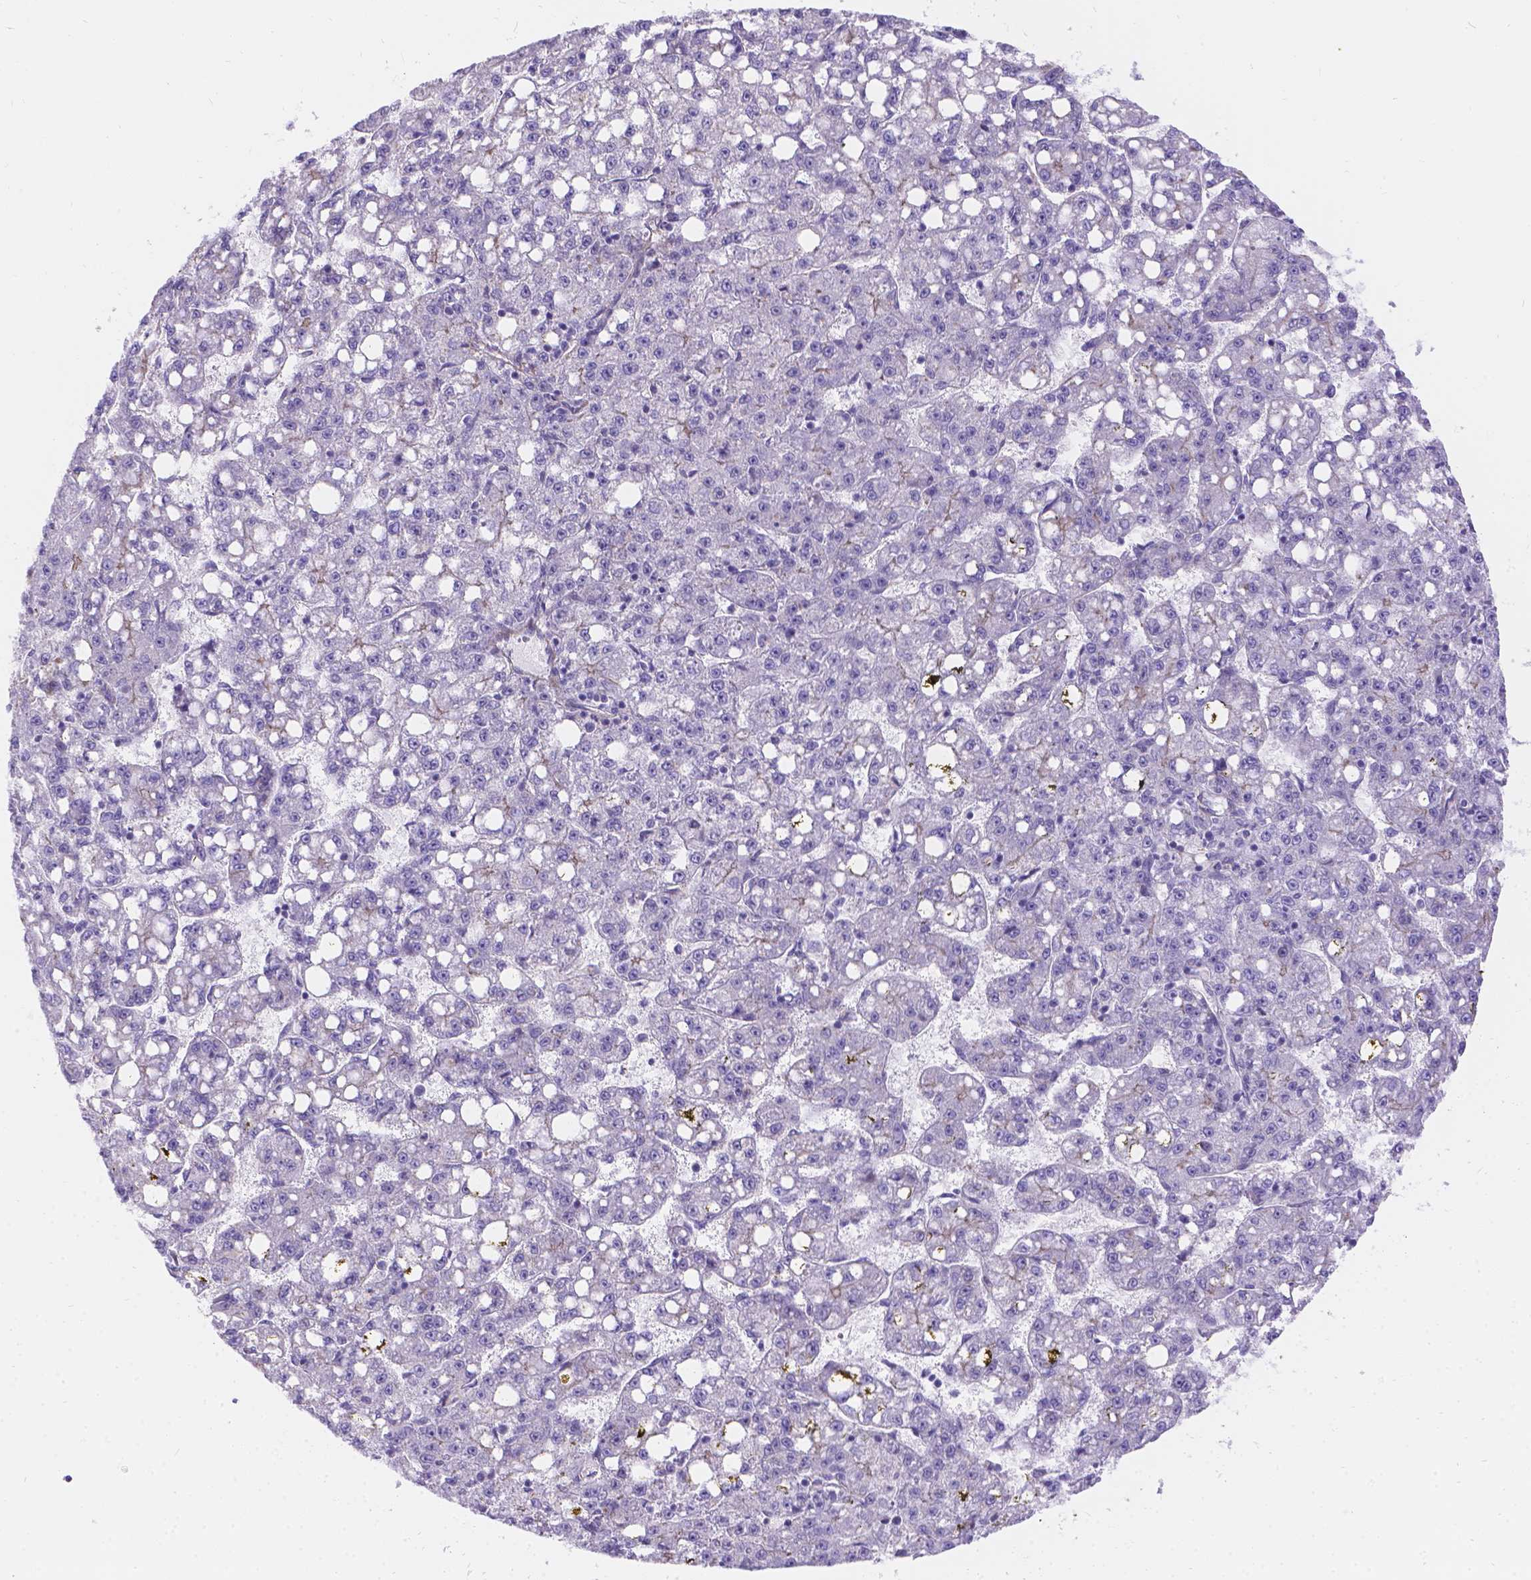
{"staining": {"intensity": "negative", "quantity": "none", "location": "none"}, "tissue": "liver cancer", "cell_type": "Tumor cells", "image_type": "cancer", "snomed": [{"axis": "morphology", "description": "Carcinoma, Hepatocellular, NOS"}, {"axis": "topography", "description": "Liver"}], "caption": "There is no significant expression in tumor cells of liver cancer (hepatocellular carcinoma). (DAB immunohistochemistry, high magnification).", "gene": "PALS1", "patient": {"sex": "female", "age": 65}}